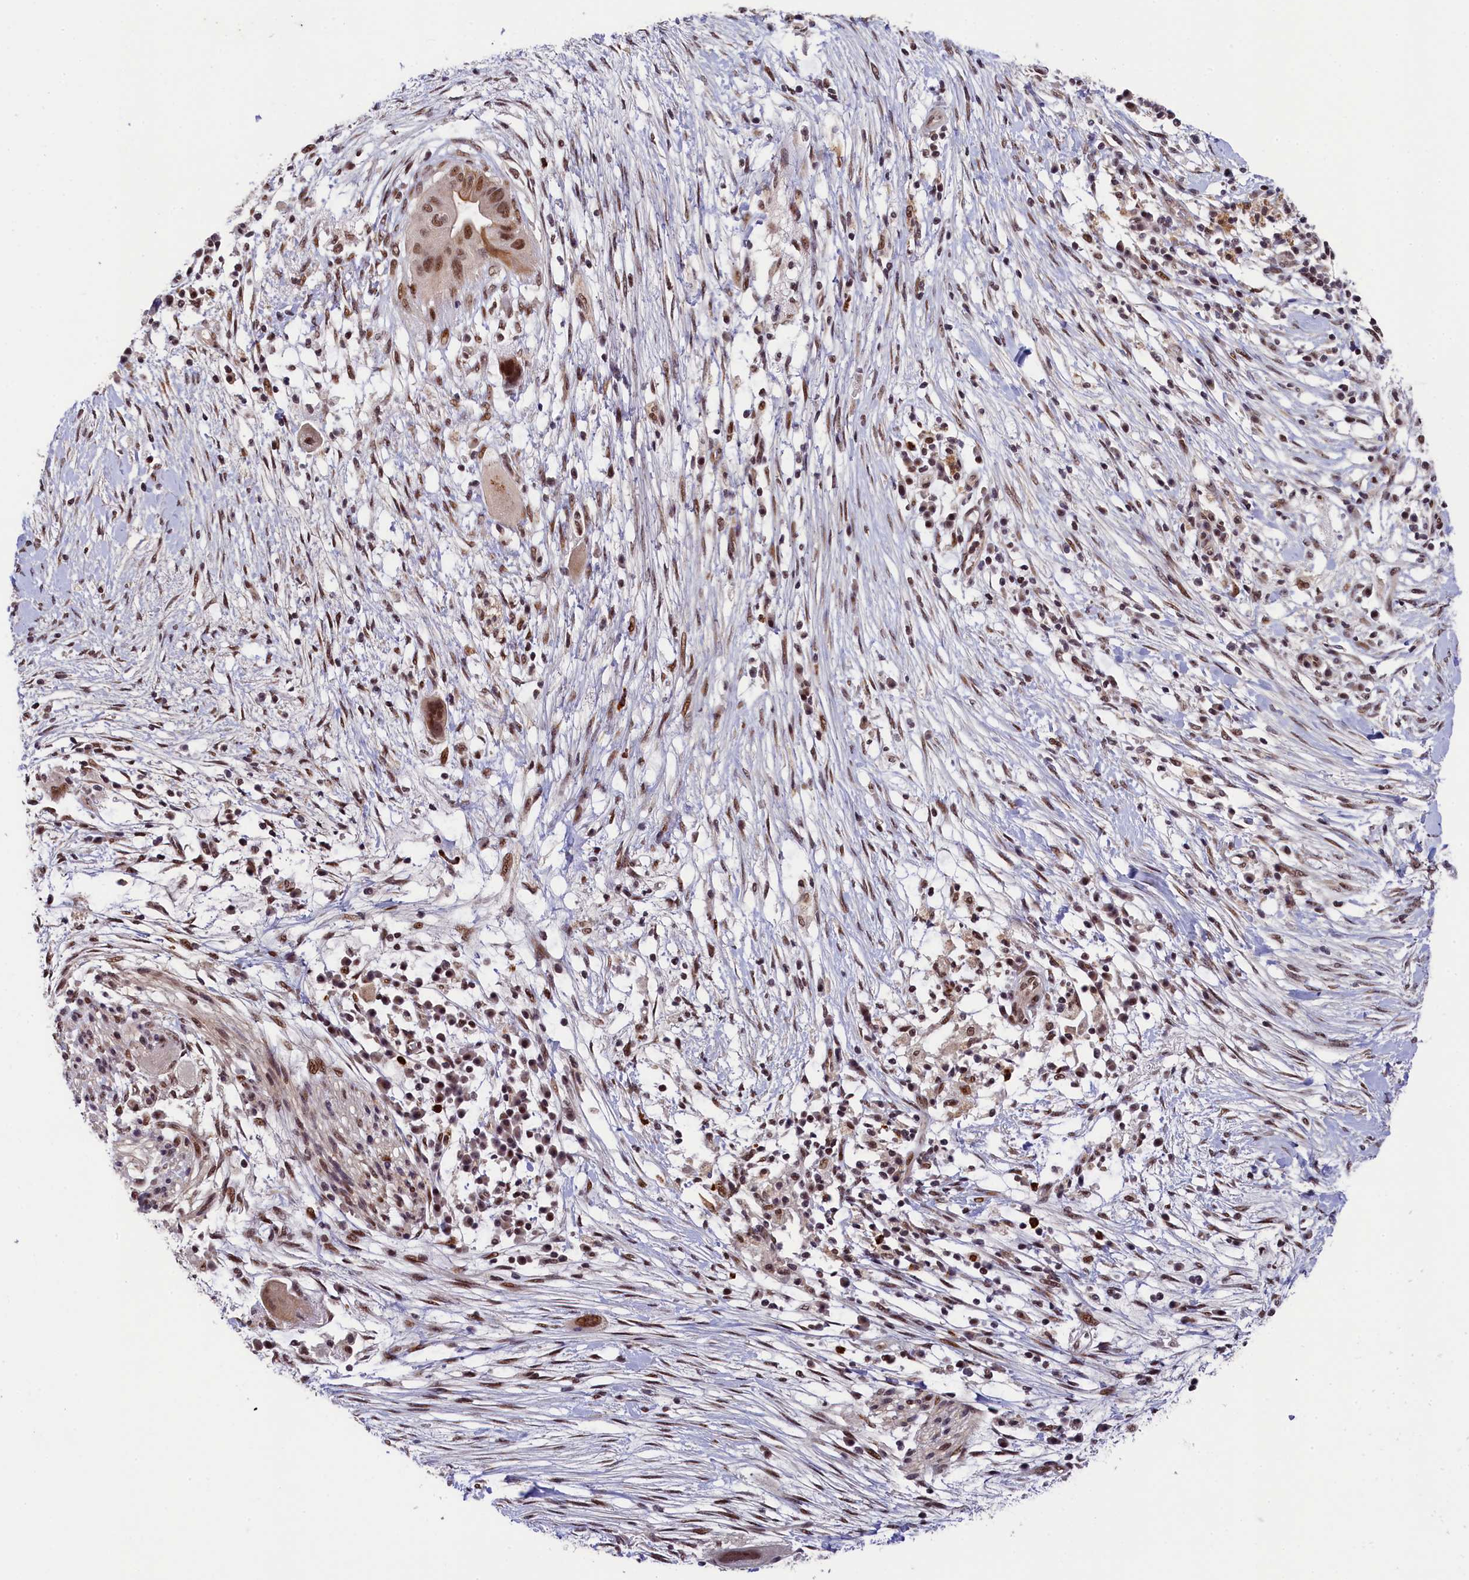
{"staining": {"intensity": "strong", "quantity": ">75%", "location": "nuclear"}, "tissue": "pancreatic cancer", "cell_type": "Tumor cells", "image_type": "cancer", "snomed": [{"axis": "morphology", "description": "Adenocarcinoma, NOS"}, {"axis": "topography", "description": "Pancreas"}], "caption": "Immunohistochemistry (IHC) staining of pancreatic cancer (adenocarcinoma), which exhibits high levels of strong nuclear expression in about >75% of tumor cells indicating strong nuclear protein staining. The staining was performed using DAB (brown) for protein detection and nuclei were counterstained in hematoxylin (blue).", "gene": "ADIG", "patient": {"sex": "male", "age": 68}}